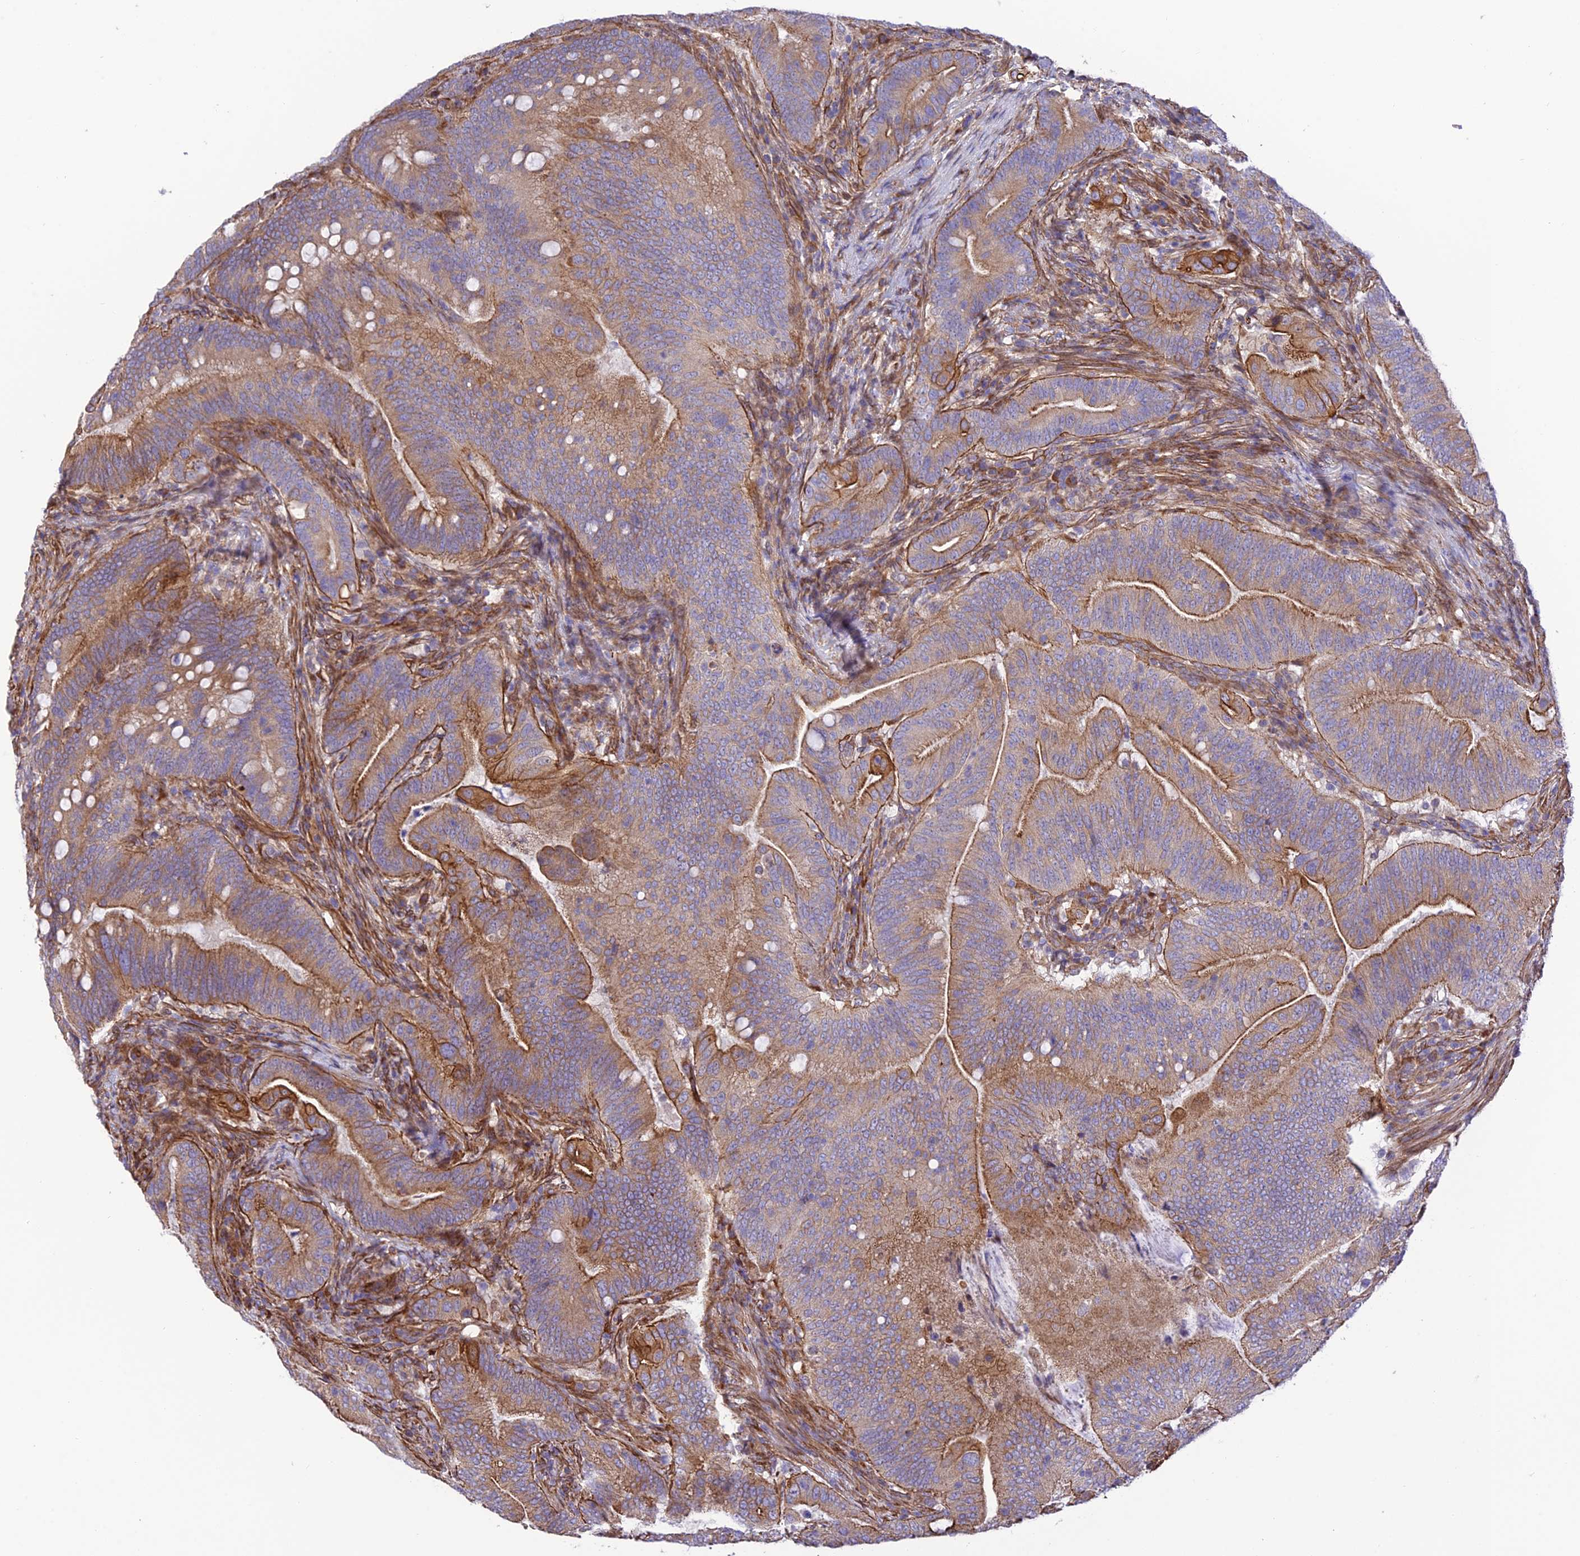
{"staining": {"intensity": "moderate", "quantity": ">75%", "location": "cytoplasmic/membranous"}, "tissue": "colorectal cancer", "cell_type": "Tumor cells", "image_type": "cancer", "snomed": [{"axis": "morphology", "description": "Adenocarcinoma, NOS"}, {"axis": "topography", "description": "Colon"}], "caption": "A brown stain shows moderate cytoplasmic/membranous staining of a protein in colorectal adenocarcinoma tumor cells. (DAB (3,3'-diaminobenzidine) IHC with brightfield microscopy, high magnification).", "gene": "EXOC3L4", "patient": {"sex": "female", "age": 66}}